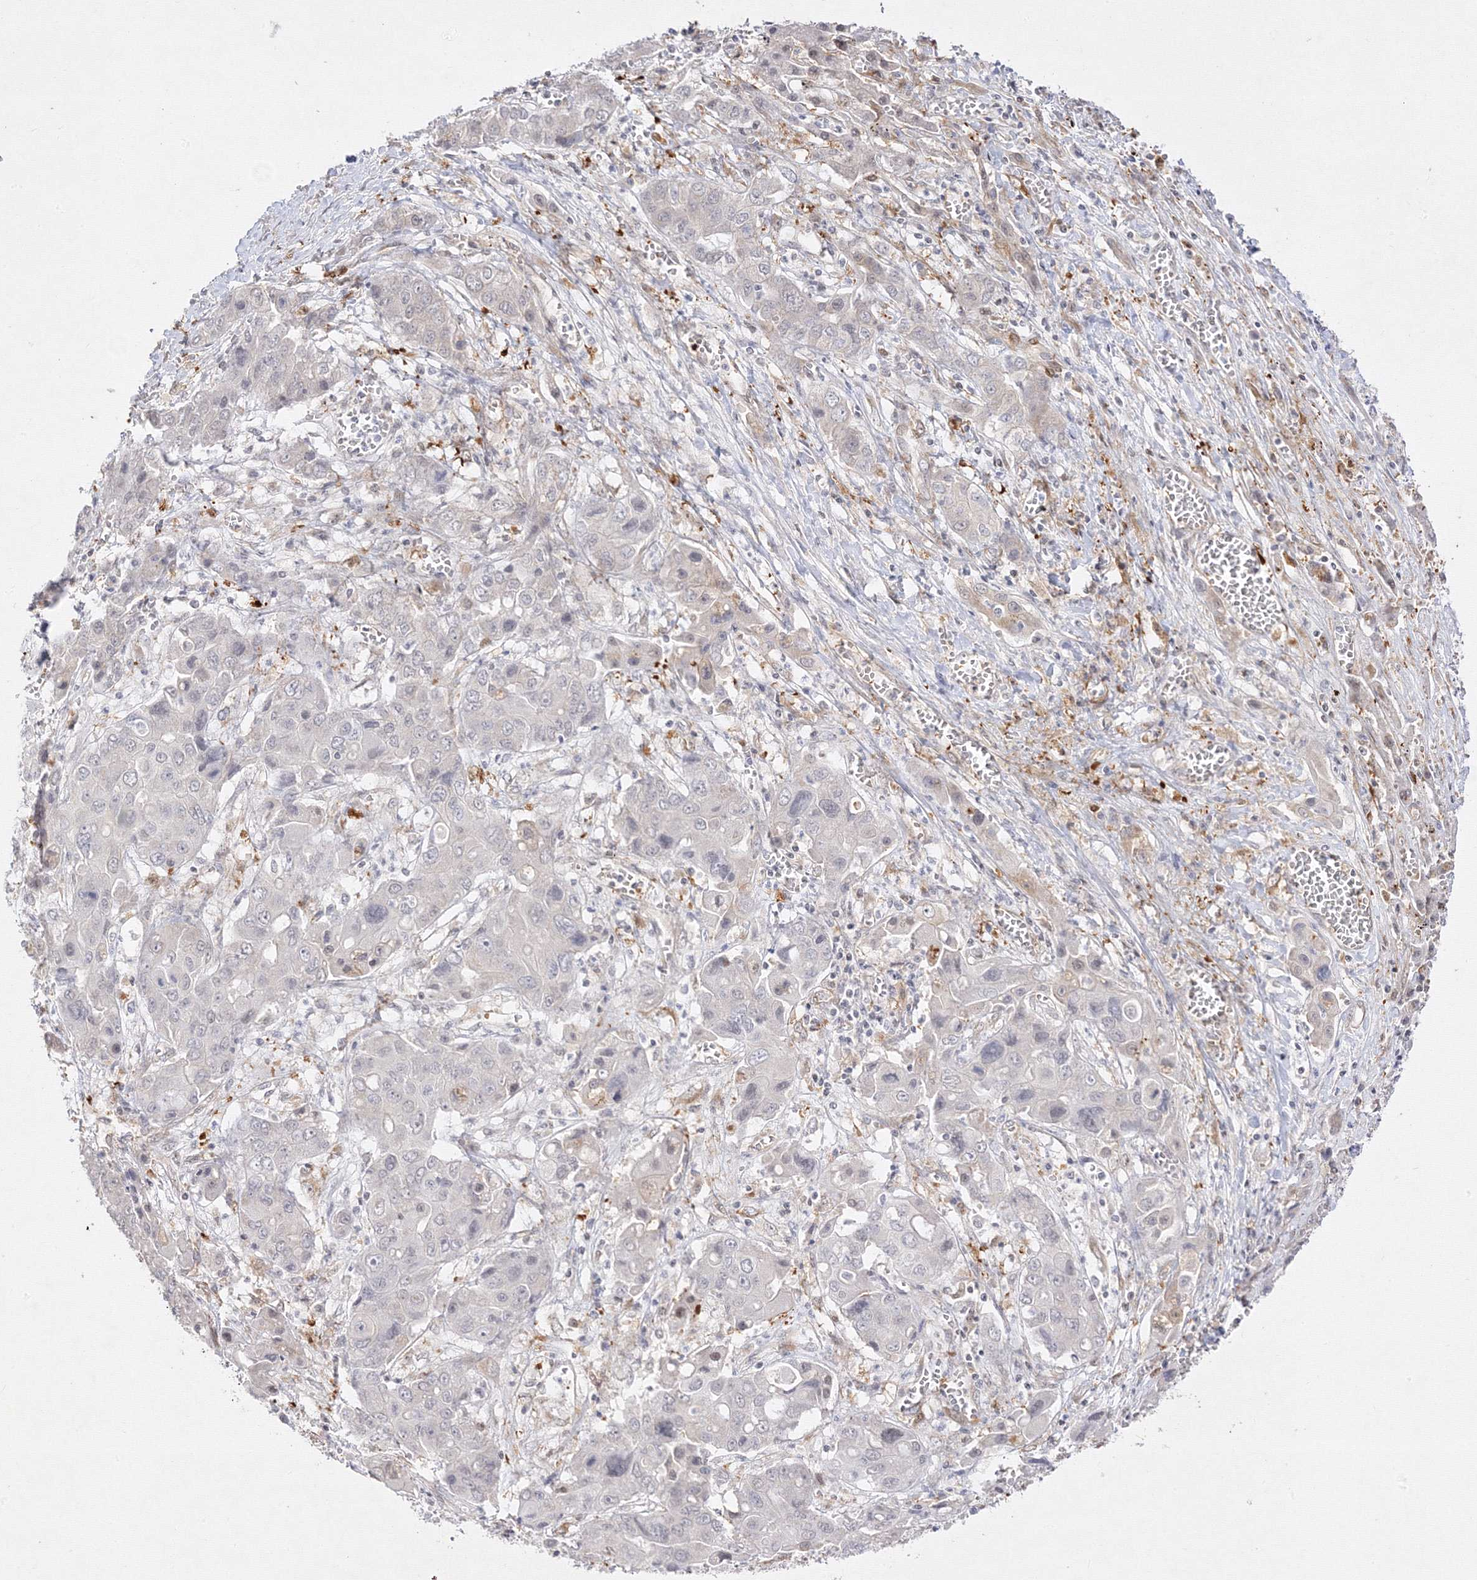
{"staining": {"intensity": "negative", "quantity": "none", "location": "none"}, "tissue": "liver cancer", "cell_type": "Tumor cells", "image_type": "cancer", "snomed": [{"axis": "morphology", "description": "Cholangiocarcinoma"}, {"axis": "topography", "description": "Liver"}], "caption": "Liver cancer was stained to show a protein in brown. There is no significant positivity in tumor cells.", "gene": "C2CD2", "patient": {"sex": "male", "age": 67}}